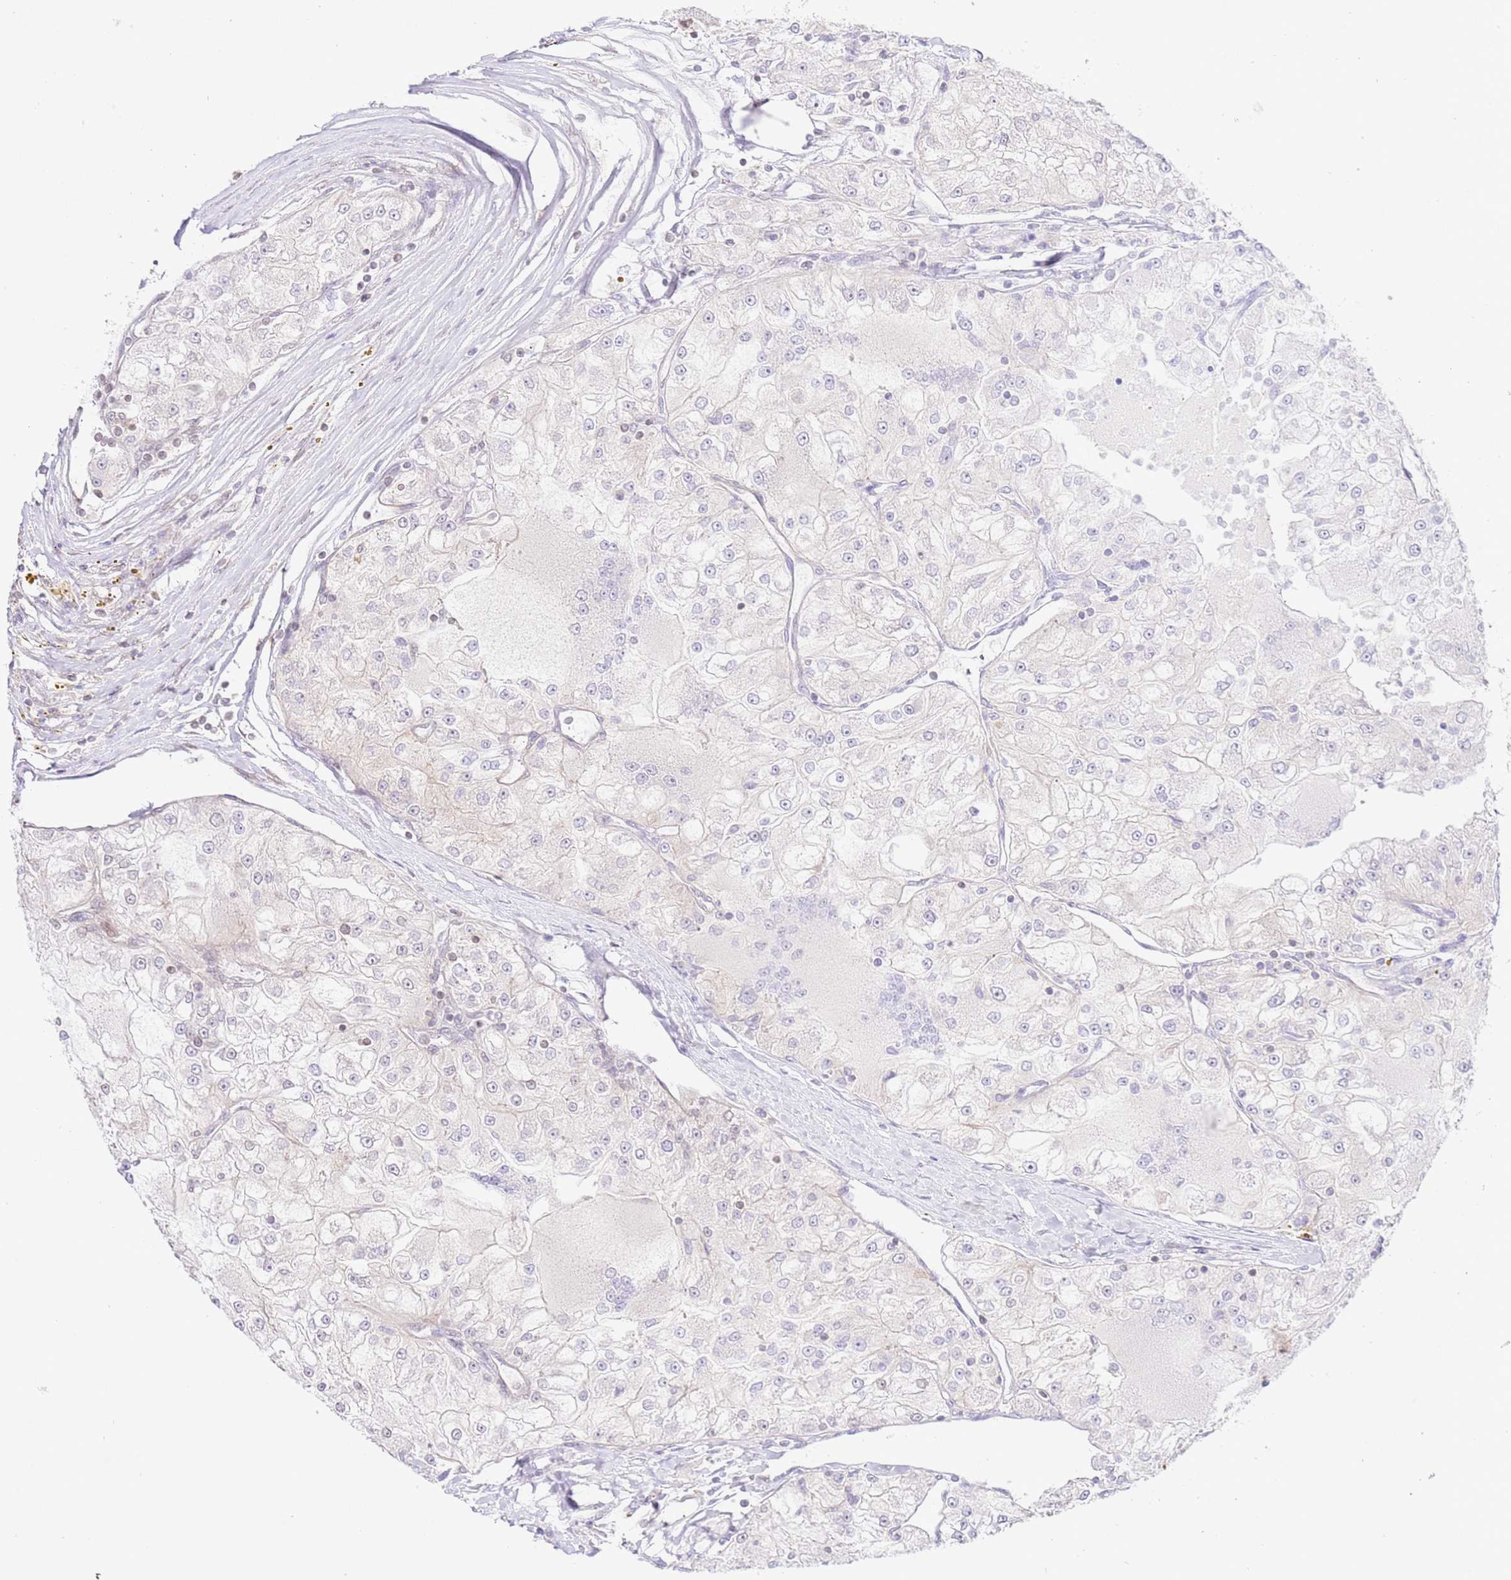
{"staining": {"intensity": "negative", "quantity": "none", "location": "none"}, "tissue": "renal cancer", "cell_type": "Tumor cells", "image_type": "cancer", "snomed": [{"axis": "morphology", "description": "Adenocarcinoma, NOS"}, {"axis": "topography", "description": "Kidney"}], "caption": "Immunohistochemistry (IHC) of renal cancer displays no staining in tumor cells. (DAB (3,3'-diaminobenzidine) IHC, high magnification).", "gene": "TRIM37", "patient": {"sex": "female", "age": 72}}